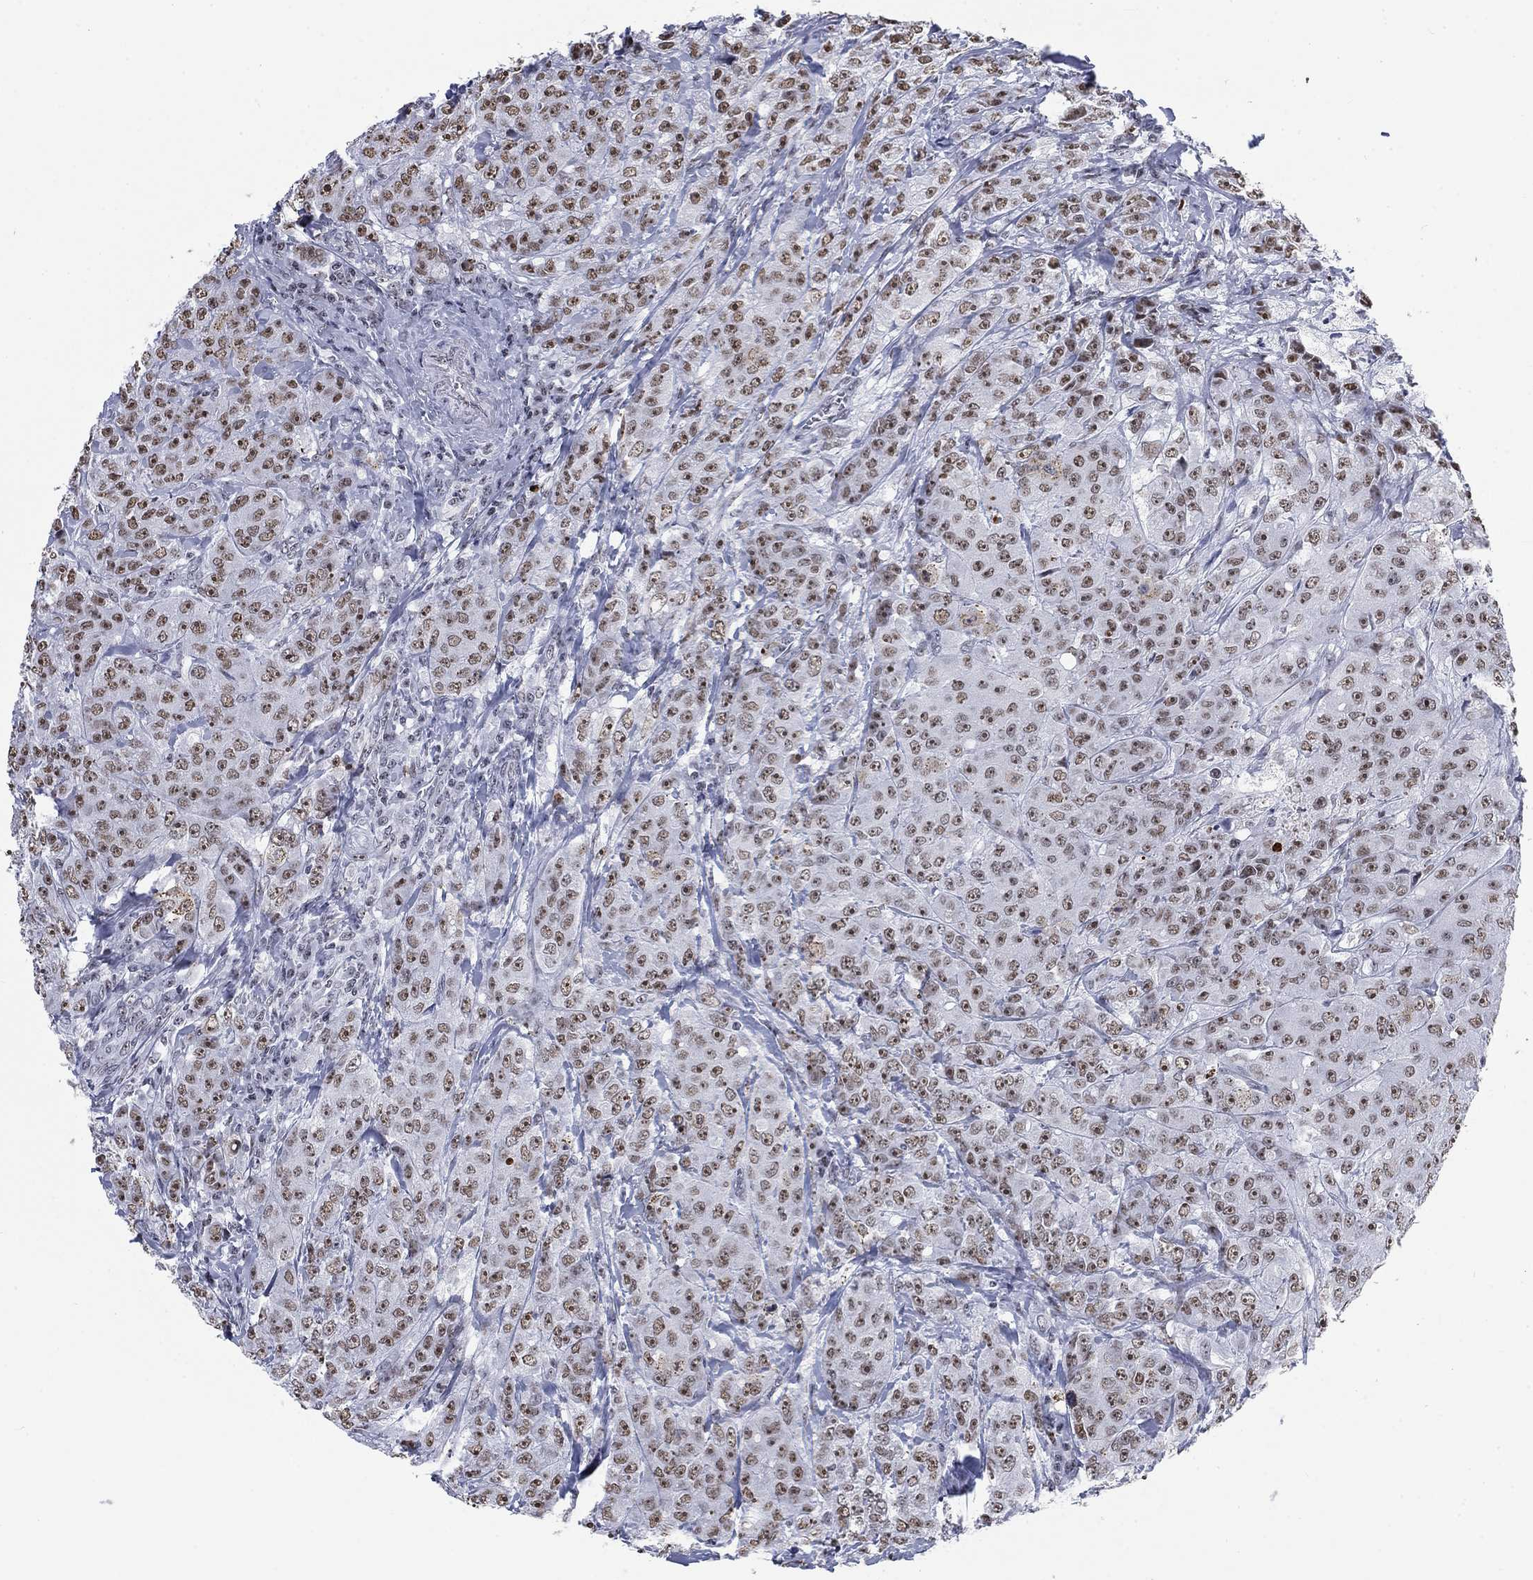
{"staining": {"intensity": "moderate", "quantity": "25%-75%", "location": "nuclear"}, "tissue": "breast cancer", "cell_type": "Tumor cells", "image_type": "cancer", "snomed": [{"axis": "morphology", "description": "Duct carcinoma"}, {"axis": "topography", "description": "Breast"}], "caption": "Immunohistochemistry (IHC) (DAB) staining of human breast cancer shows moderate nuclear protein staining in approximately 25%-75% of tumor cells.", "gene": "CSRNP3", "patient": {"sex": "female", "age": 43}}